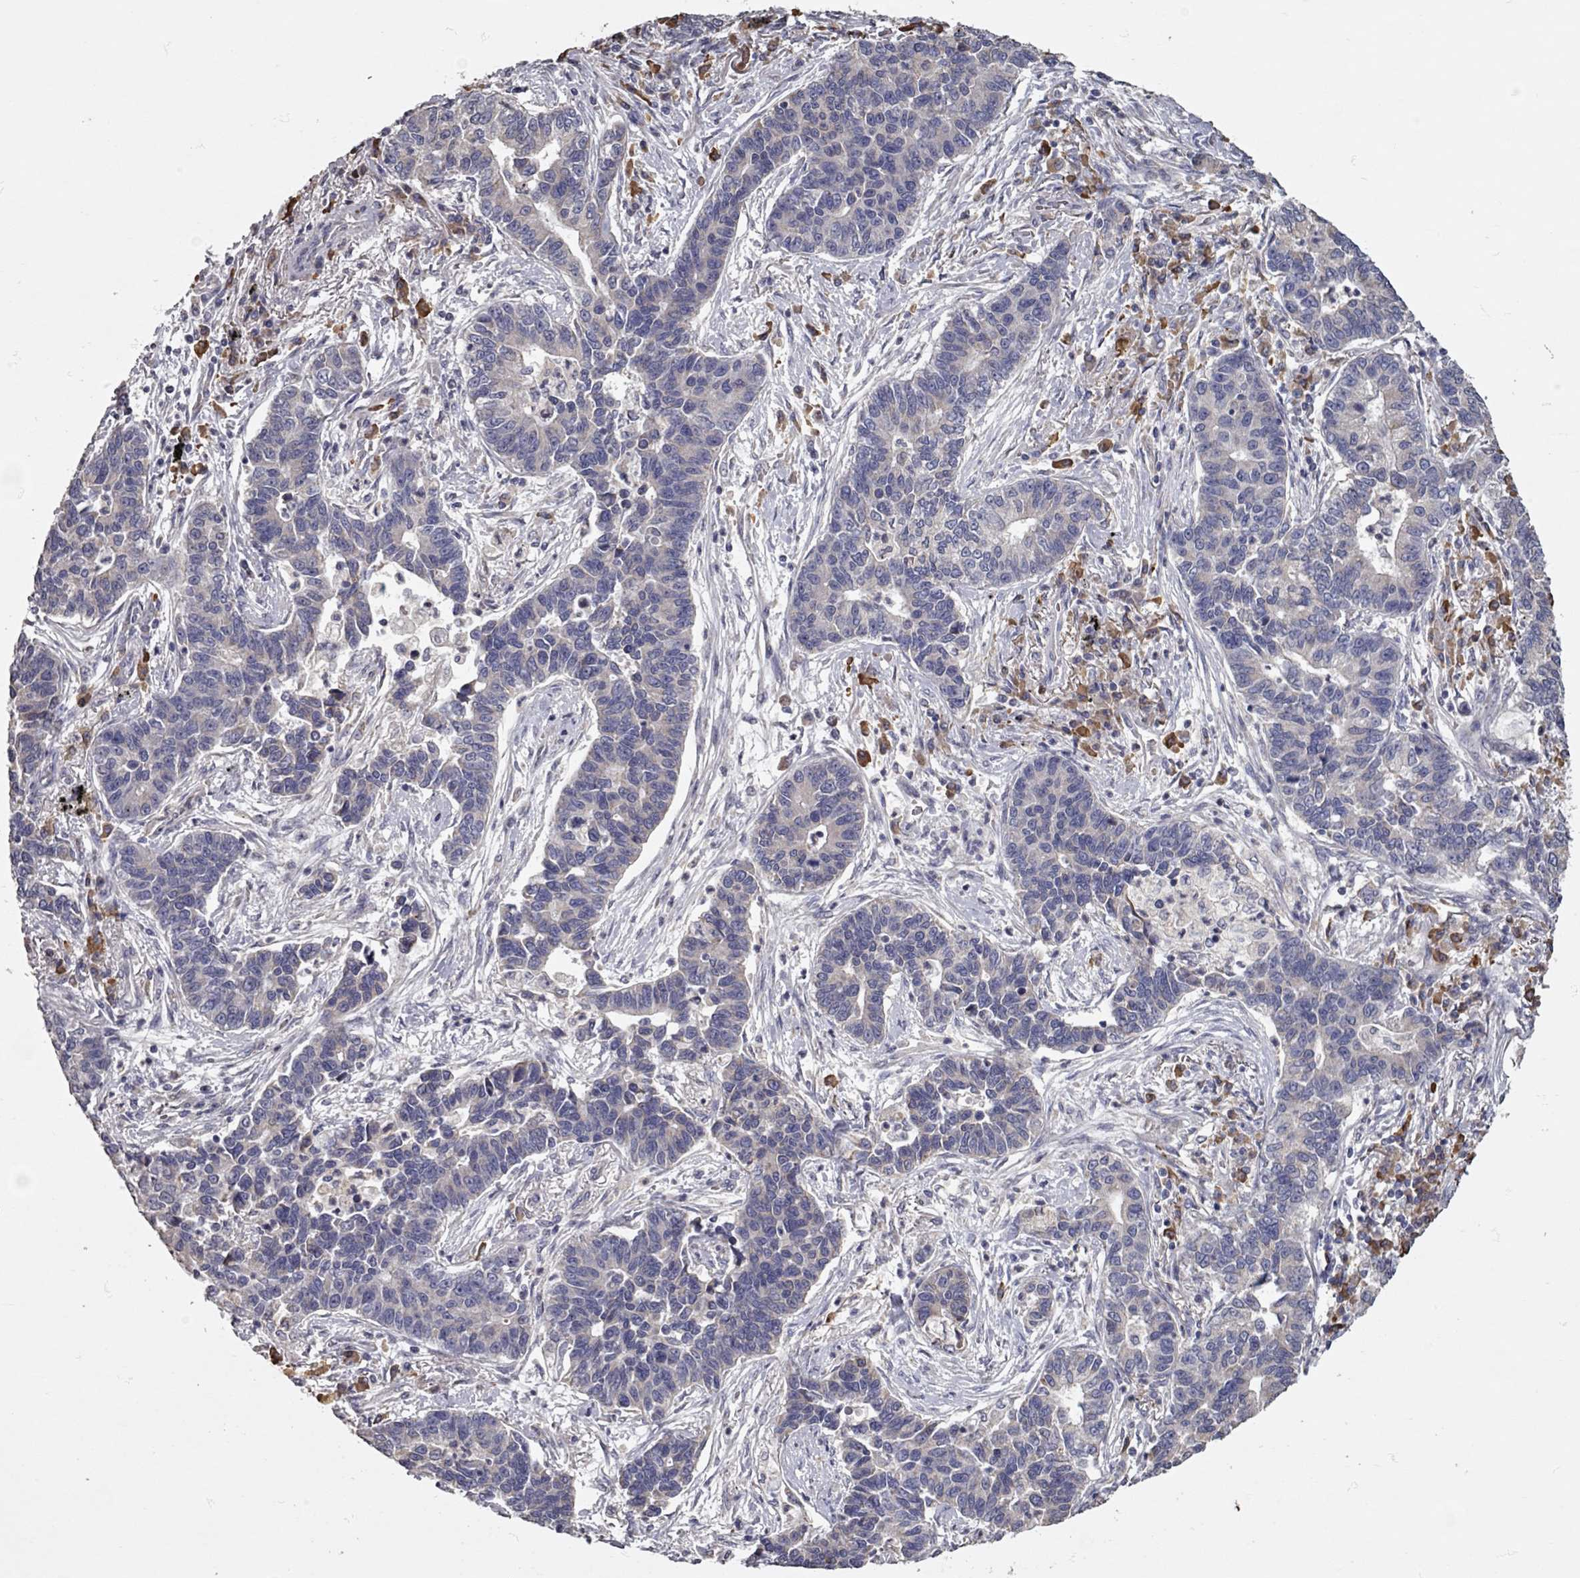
{"staining": {"intensity": "negative", "quantity": "none", "location": "none"}, "tissue": "lung cancer", "cell_type": "Tumor cells", "image_type": "cancer", "snomed": [{"axis": "morphology", "description": "Adenocarcinoma, NOS"}, {"axis": "topography", "description": "Lung"}], "caption": "DAB (3,3'-diaminobenzidine) immunohistochemical staining of adenocarcinoma (lung) shows no significant positivity in tumor cells. (Brightfield microscopy of DAB immunohistochemistry at high magnification).", "gene": "XAGE2", "patient": {"sex": "female", "age": 57}}